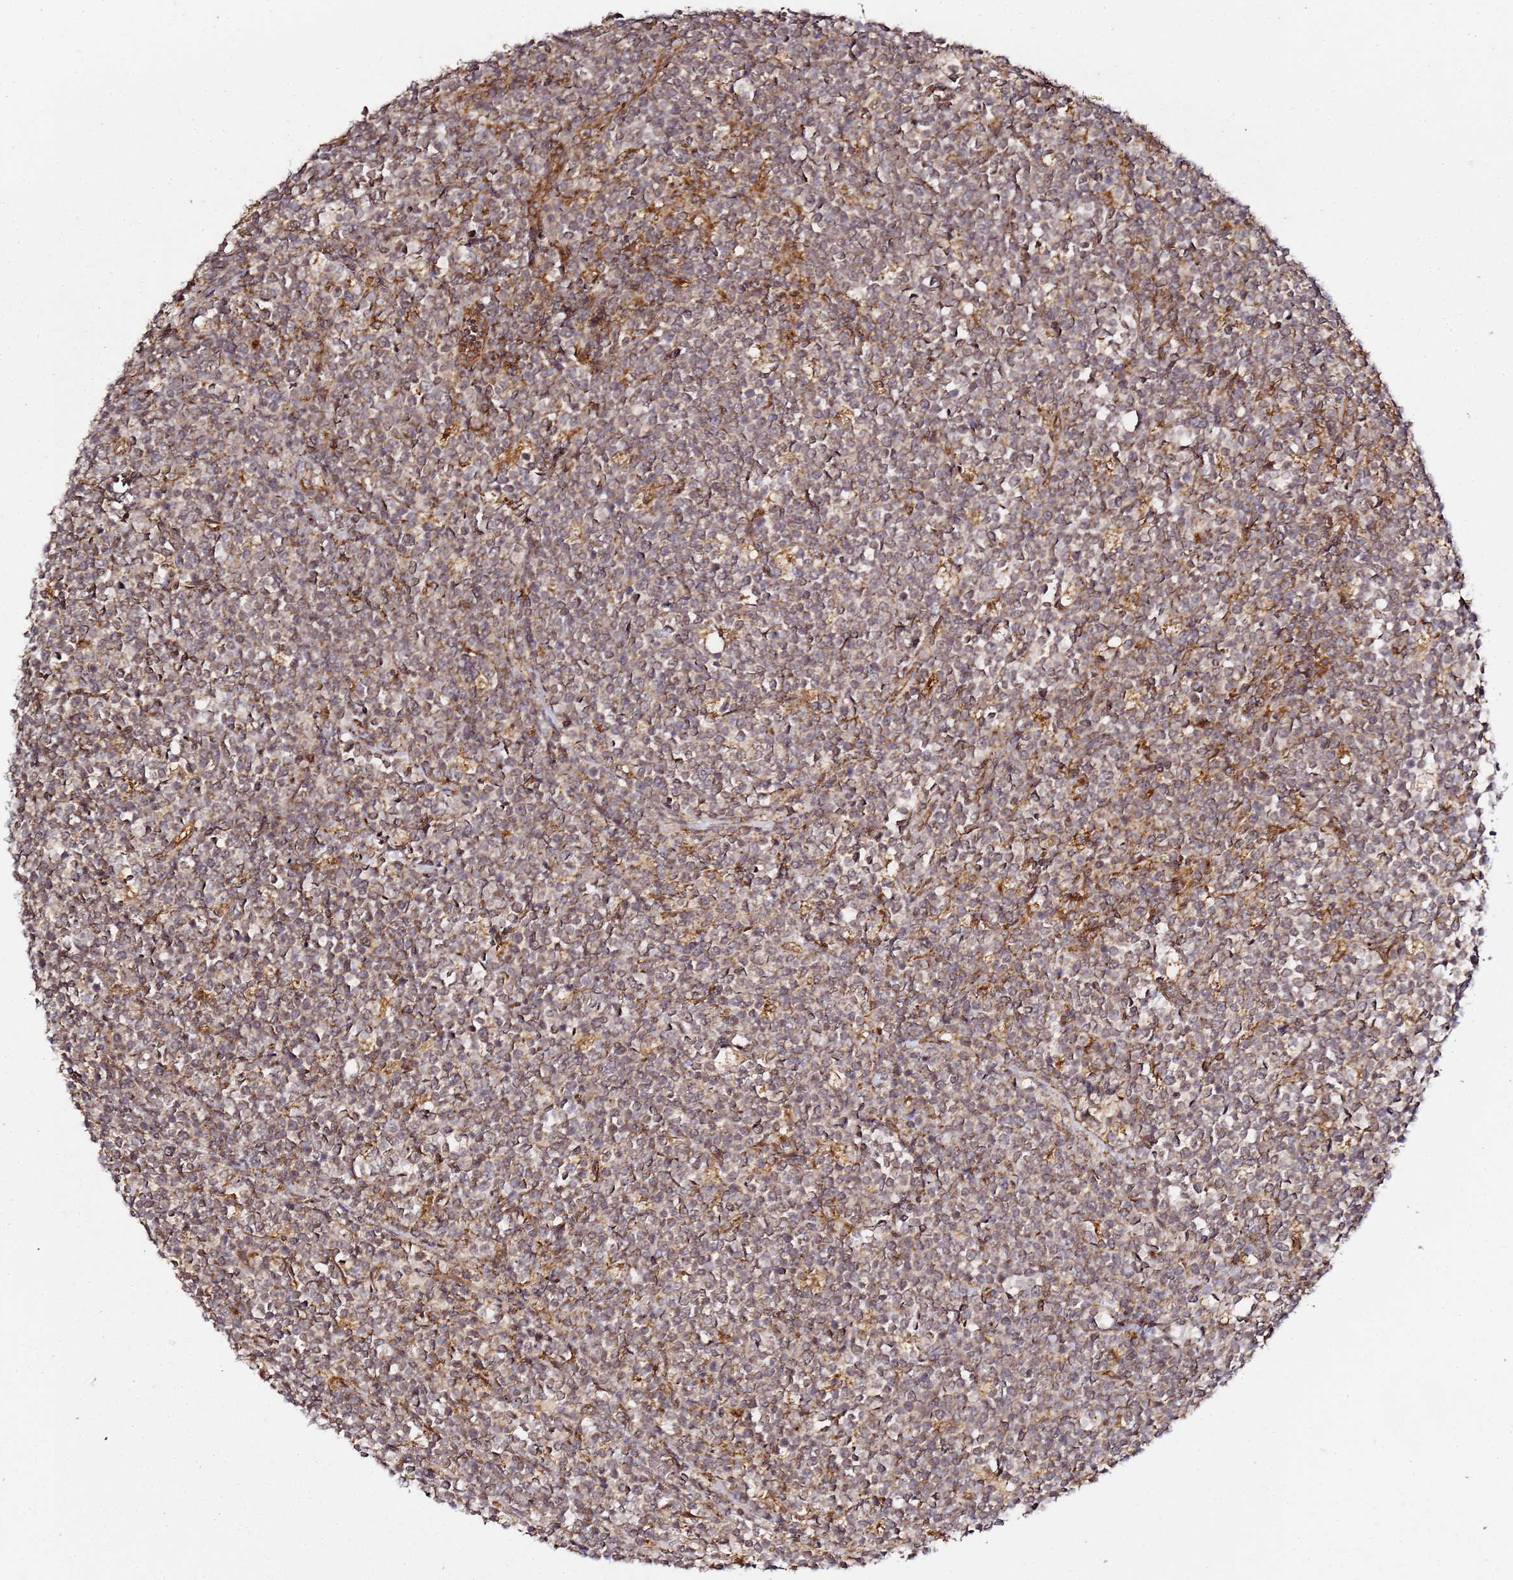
{"staining": {"intensity": "moderate", "quantity": "25%-75%", "location": "cytoplasmic/membranous"}, "tissue": "lymphoma", "cell_type": "Tumor cells", "image_type": "cancer", "snomed": [{"axis": "morphology", "description": "Malignant lymphoma, non-Hodgkin's type, High grade"}, {"axis": "topography", "description": "Small intestine"}], "caption": "High-grade malignant lymphoma, non-Hodgkin's type stained for a protein (brown) shows moderate cytoplasmic/membranous positive staining in approximately 25%-75% of tumor cells.", "gene": "TM2D2", "patient": {"sex": "male", "age": 8}}